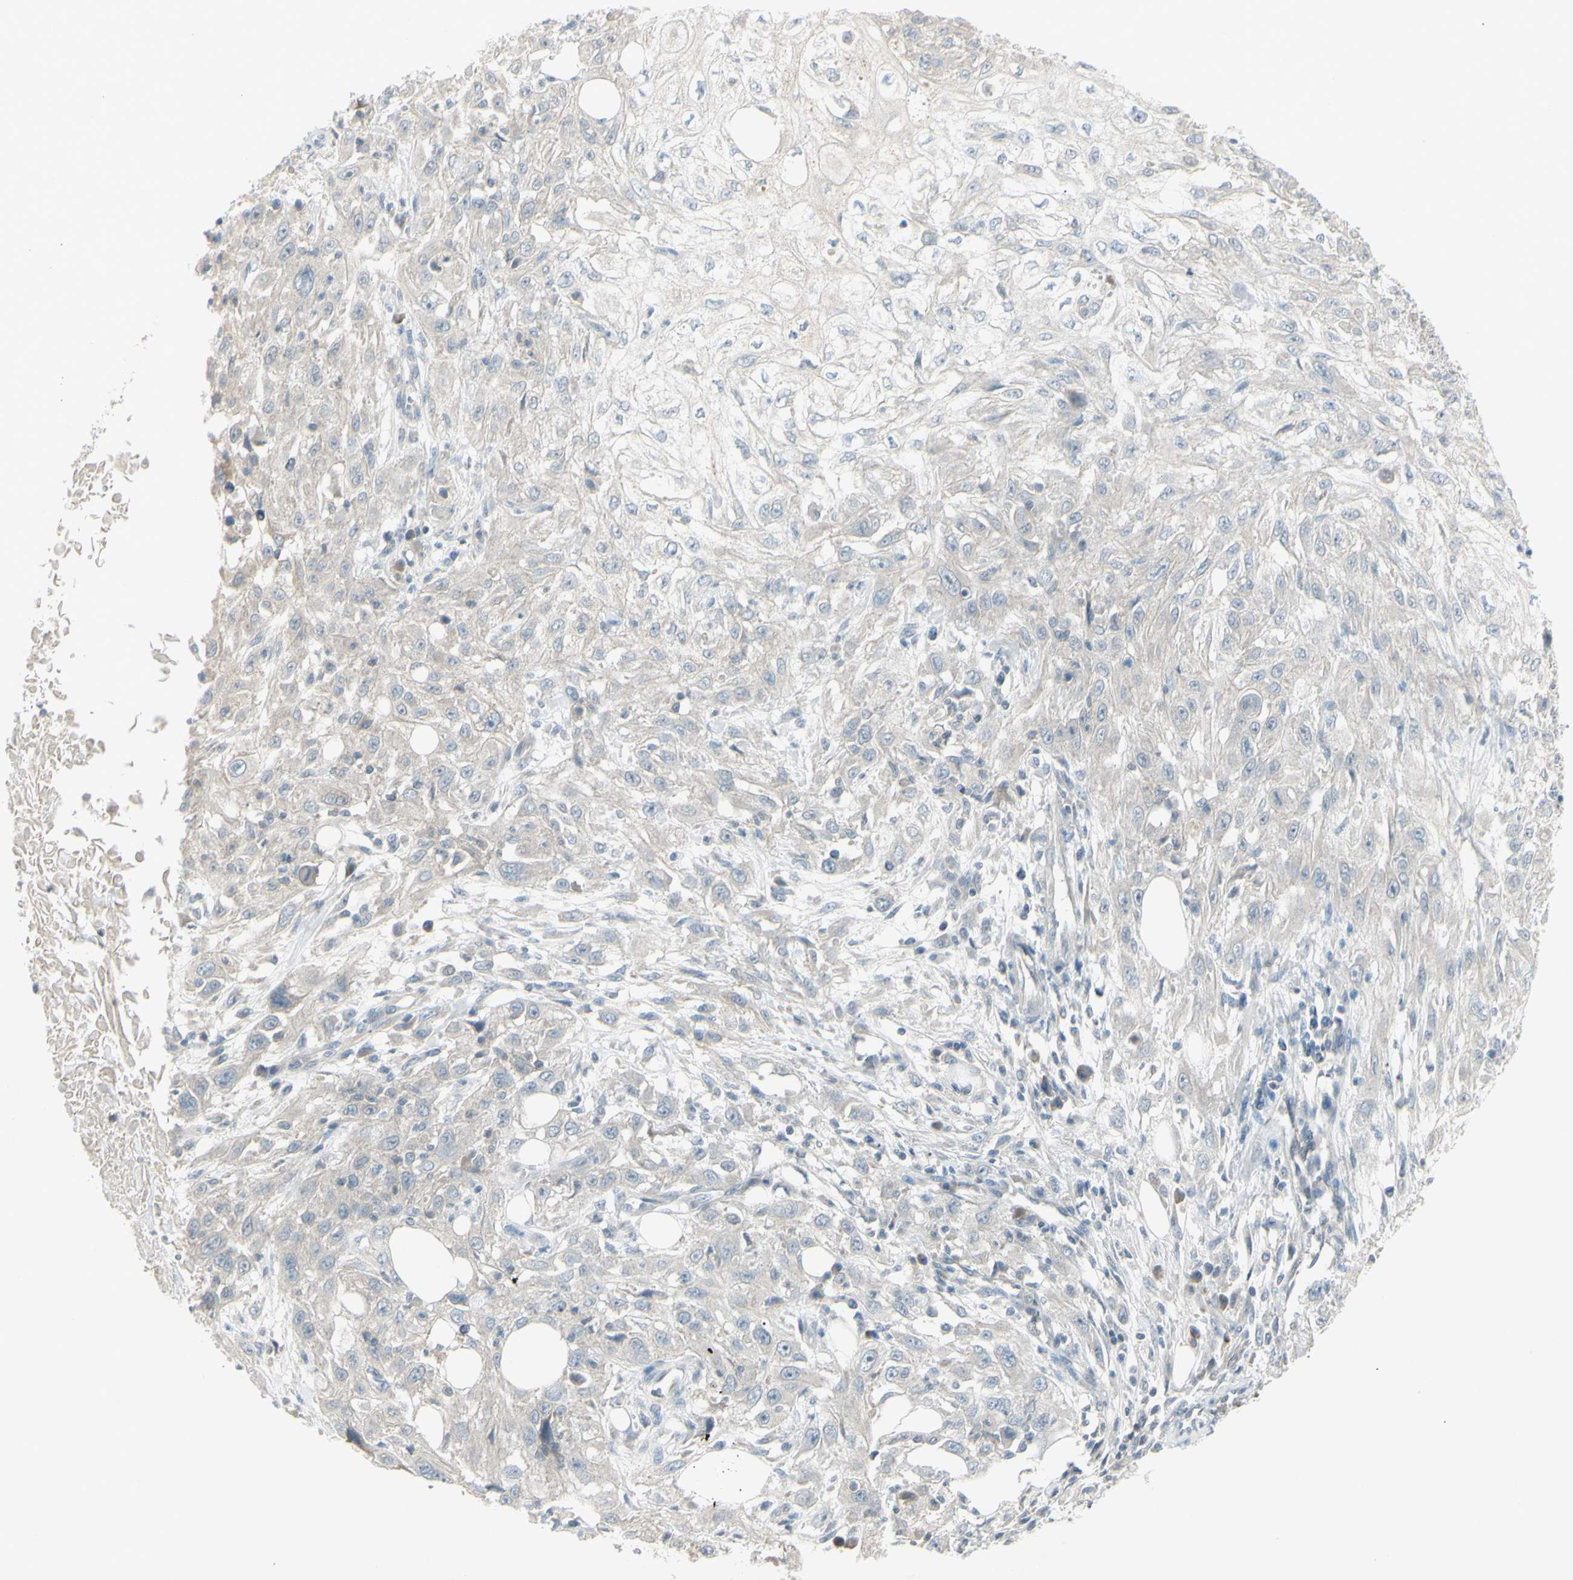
{"staining": {"intensity": "negative", "quantity": "none", "location": "none"}, "tissue": "skin cancer", "cell_type": "Tumor cells", "image_type": "cancer", "snomed": [{"axis": "morphology", "description": "Squamous cell carcinoma, NOS"}, {"axis": "topography", "description": "Skin"}], "caption": "High power microscopy image of an IHC histopathology image of skin squamous cell carcinoma, revealing no significant staining in tumor cells.", "gene": "SH3GL2", "patient": {"sex": "male", "age": 75}}